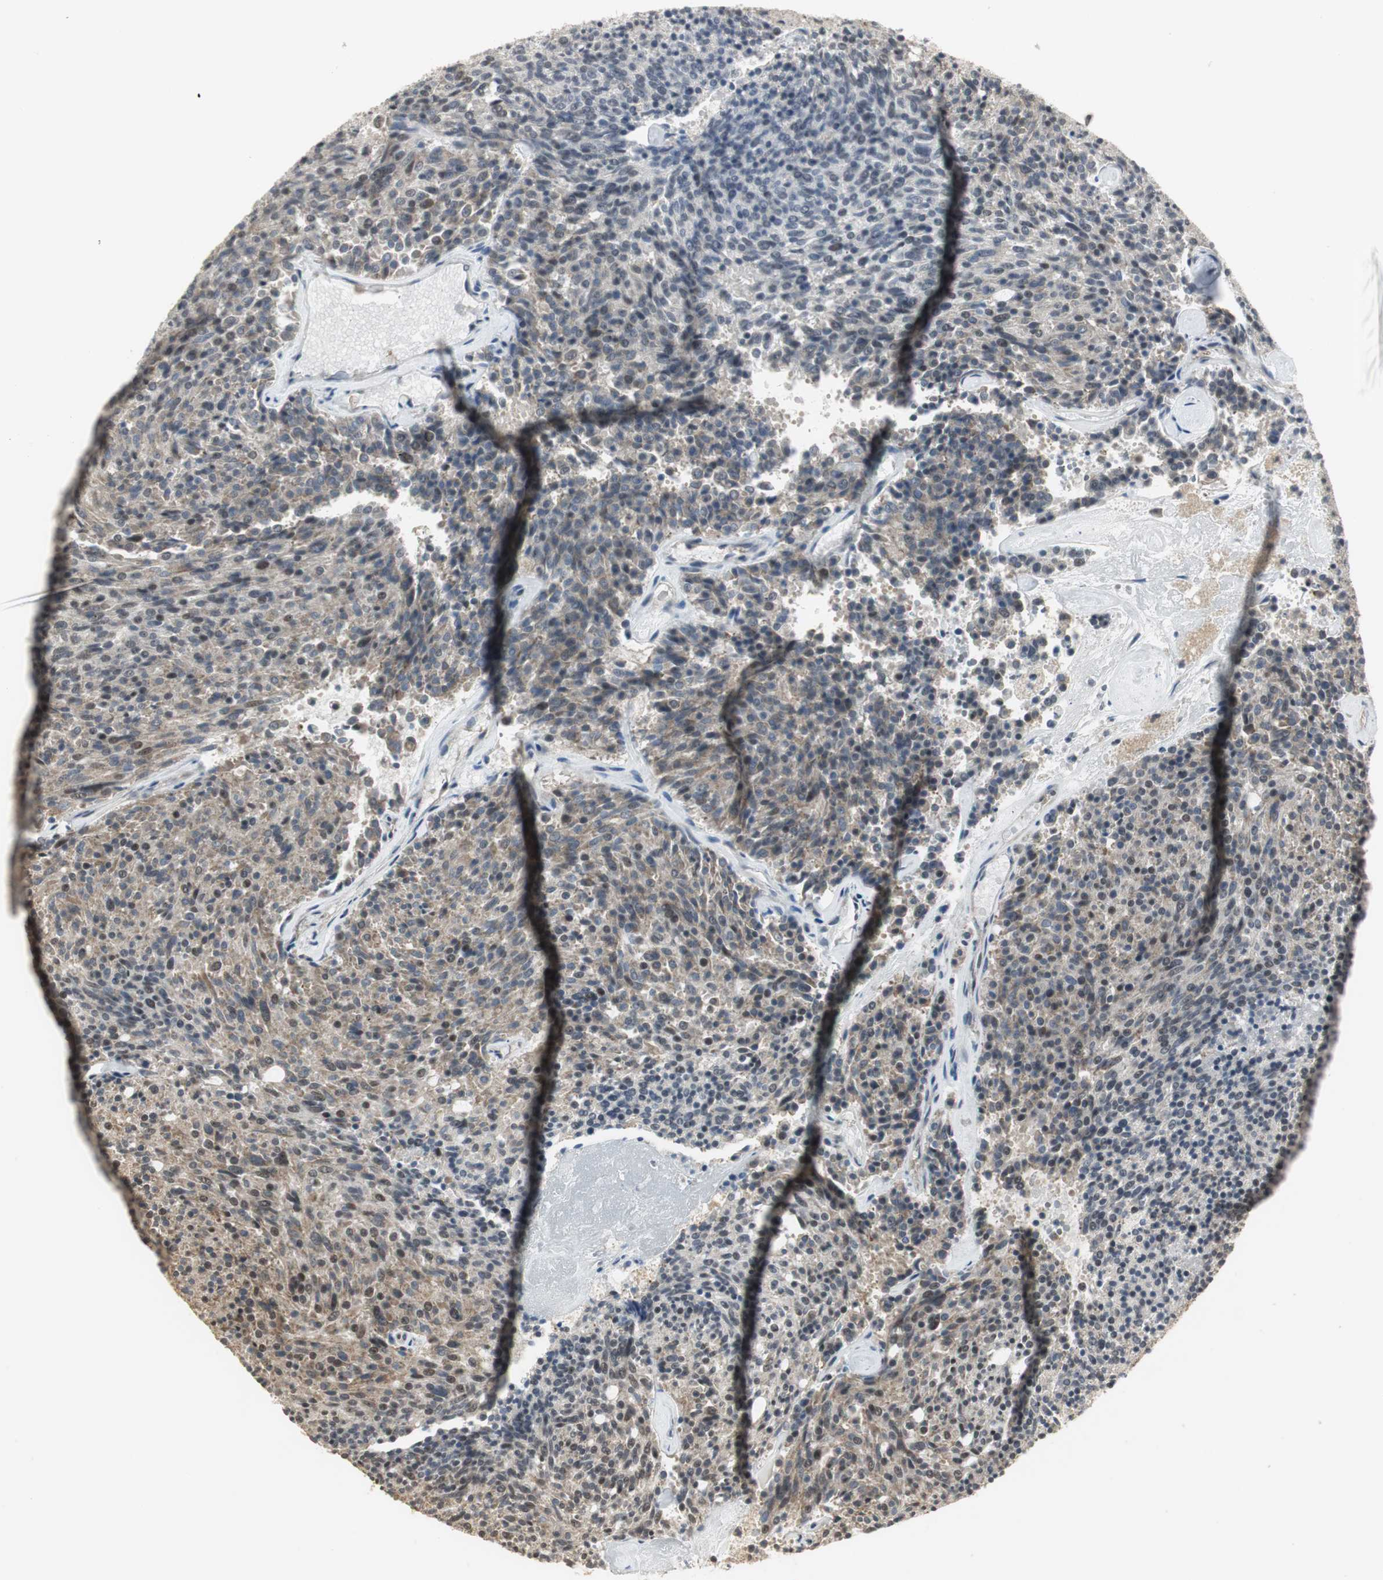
{"staining": {"intensity": "weak", "quantity": "25%-75%", "location": "cytoplasmic/membranous,nuclear"}, "tissue": "carcinoid", "cell_type": "Tumor cells", "image_type": "cancer", "snomed": [{"axis": "morphology", "description": "Carcinoid, malignant, NOS"}, {"axis": "topography", "description": "Pancreas"}], "caption": "An image of human malignant carcinoid stained for a protein displays weak cytoplasmic/membranous and nuclear brown staining in tumor cells.", "gene": "ELOA", "patient": {"sex": "female", "age": 54}}